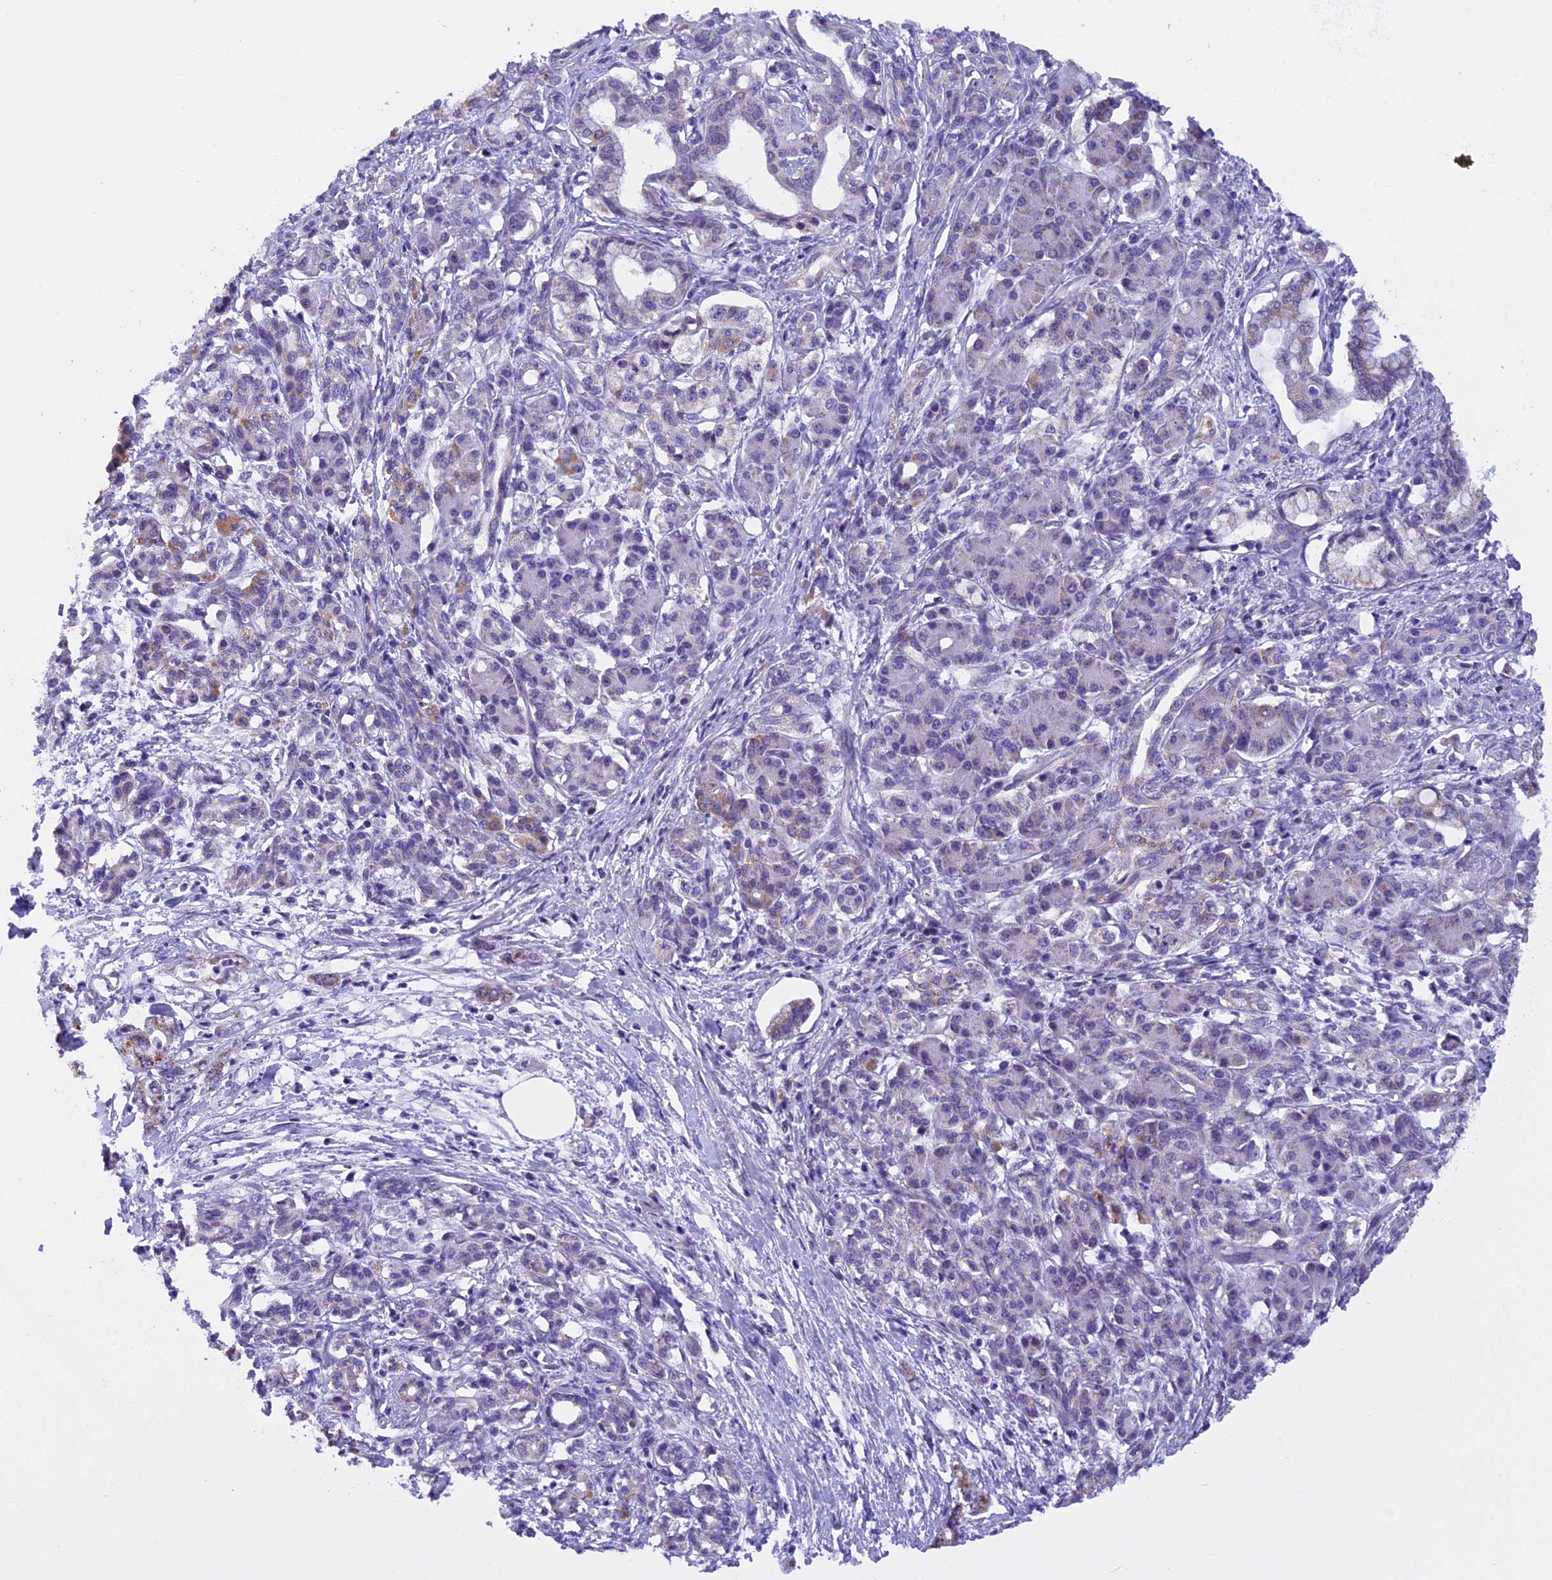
{"staining": {"intensity": "weak", "quantity": "<25%", "location": "cytoplasmic/membranous"}, "tissue": "pancreatic cancer", "cell_type": "Tumor cells", "image_type": "cancer", "snomed": [{"axis": "morphology", "description": "Adenocarcinoma, NOS"}, {"axis": "topography", "description": "Pancreas"}], "caption": "The image demonstrates no staining of tumor cells in pancreatic adenocarcinoma.", "gene": "ZNF317", "patient": {"sex": "female", "age": 55}}